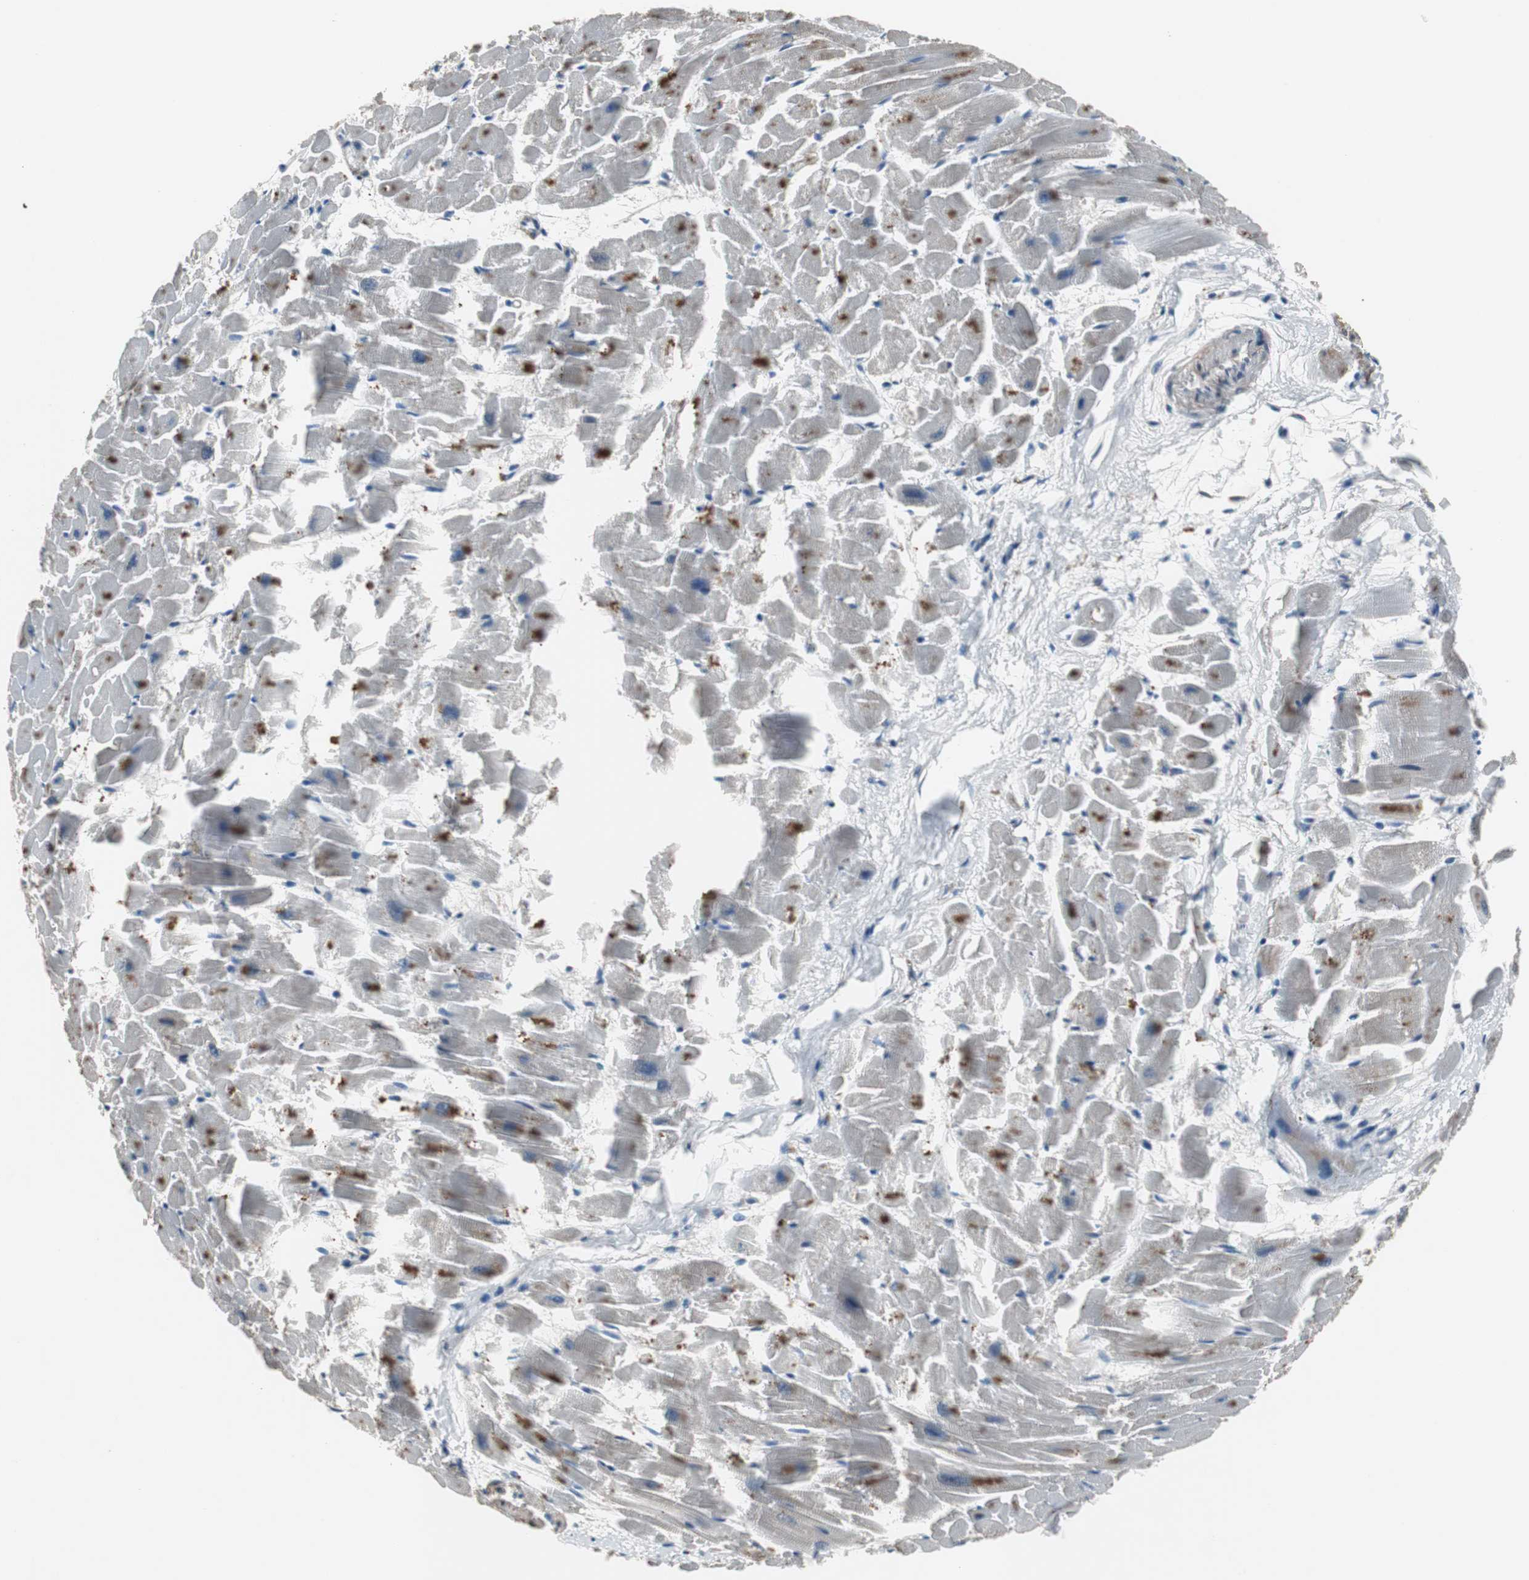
{"staining": {"intensity": "negative", "quantity": "none", "location": "none"}, "tissue": "heart muscle", "cell_type": "Cardiomyocytes", "image_type": "normal", "snomed": [{"axis": "morphology", "description": "Normal tissue, NOS"}, {"axis": "topography", "description": "Heart"}], "caption": "Immunohistochemical staining of normal heart muscle exhibits no significant expression in cardiomyocytes.", "gene": "PCYT1B", "patient": {"sex": "female", "age": 19}}